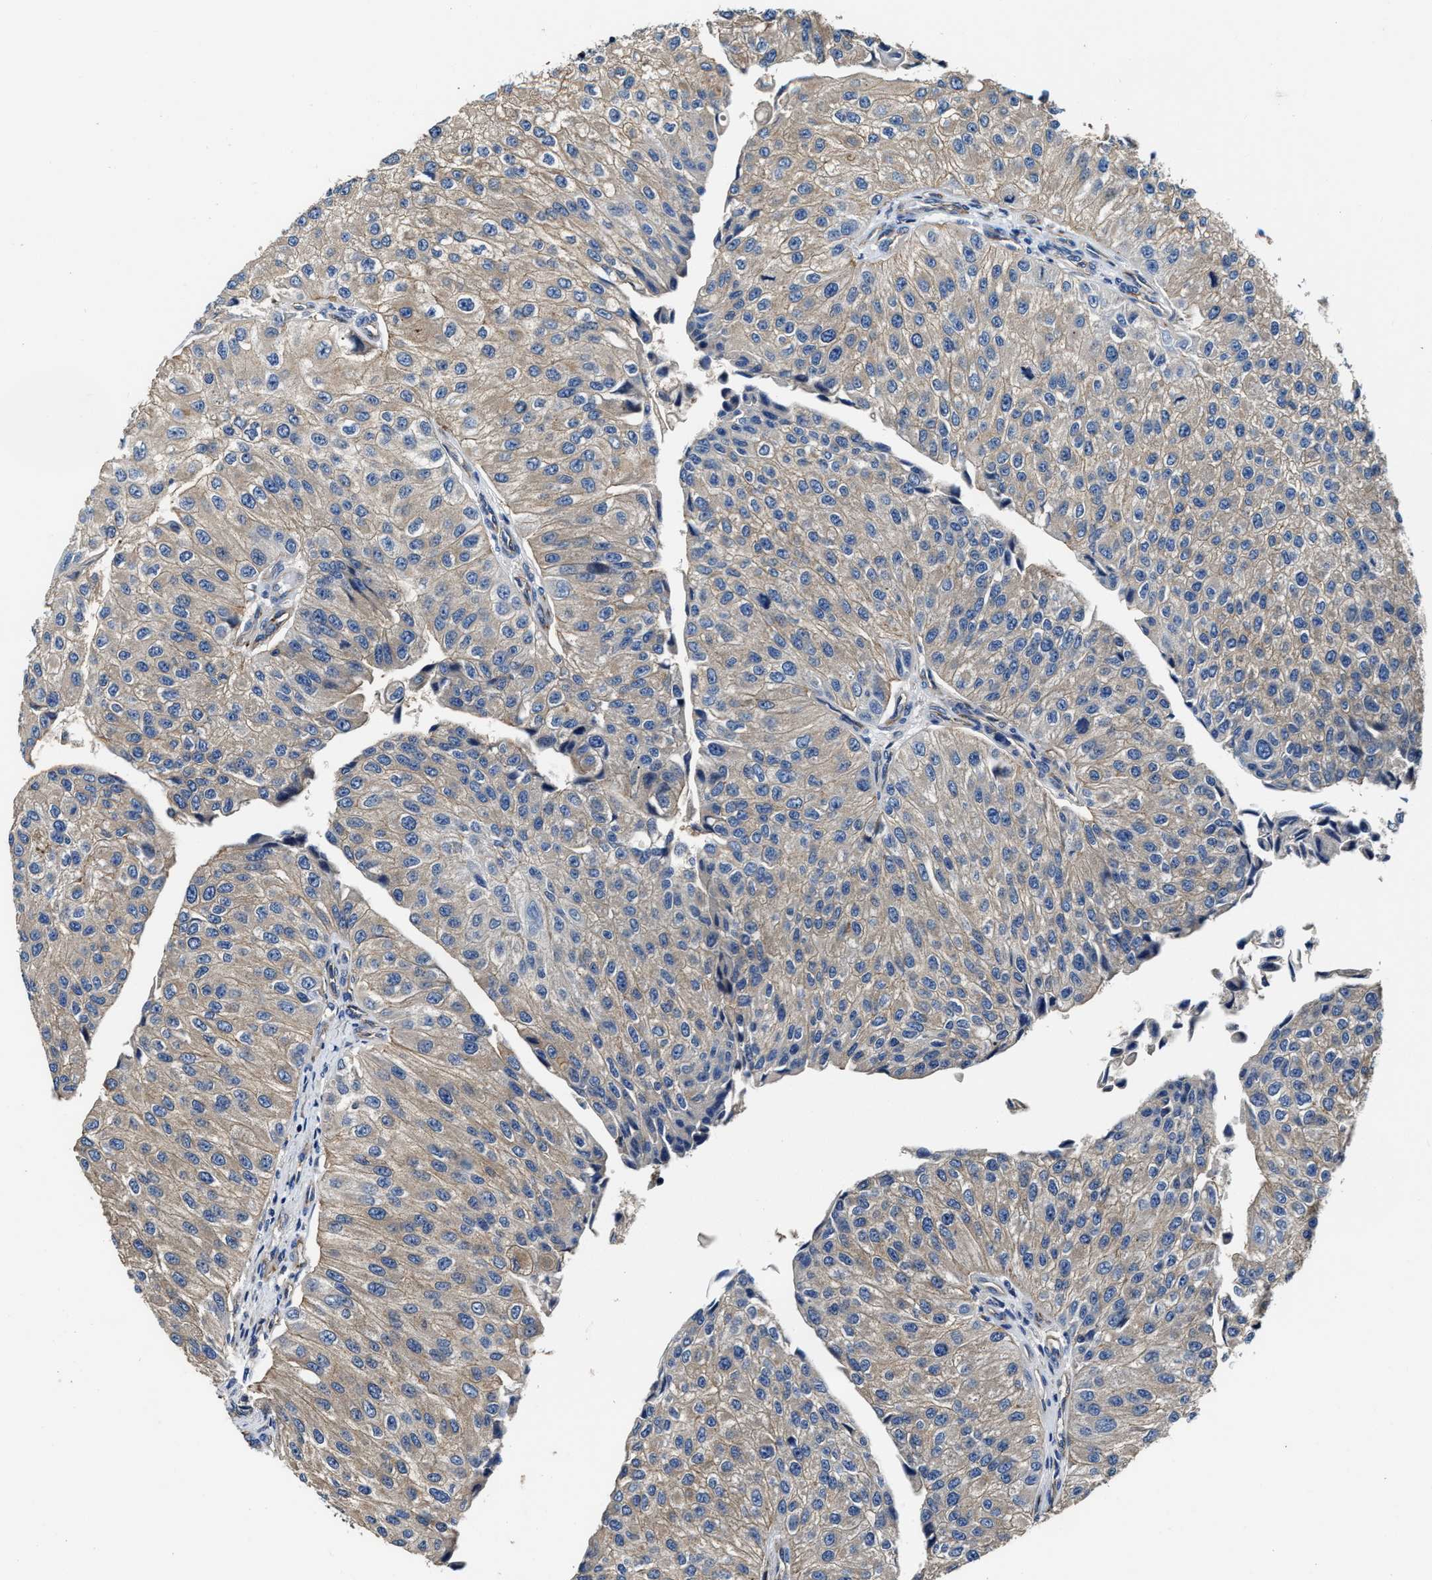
{"staining": {"intensity": "weak", "quantity": ">75%", "location": "cytoplasmic/membranous"}, "tissue": "urothelial cancer", "cell_type": "Tumor cells", "image_type": "cancer", "snomed": [{"axis": "morphology", "description": "Urothelial carcinoma, High grade"}, {"axis": "topography", "description": "Kidney"}, {"axis": "topography", "description": "Urinary bladder"}], "caption": "Brown immunohistochemical staining in human urothelial cancer exhibits weak cytoplasmic/membranous expression in about >75% of tumor cells.", "gene": "PTAR1", "patient": {"sex": "male", "age": 77}}